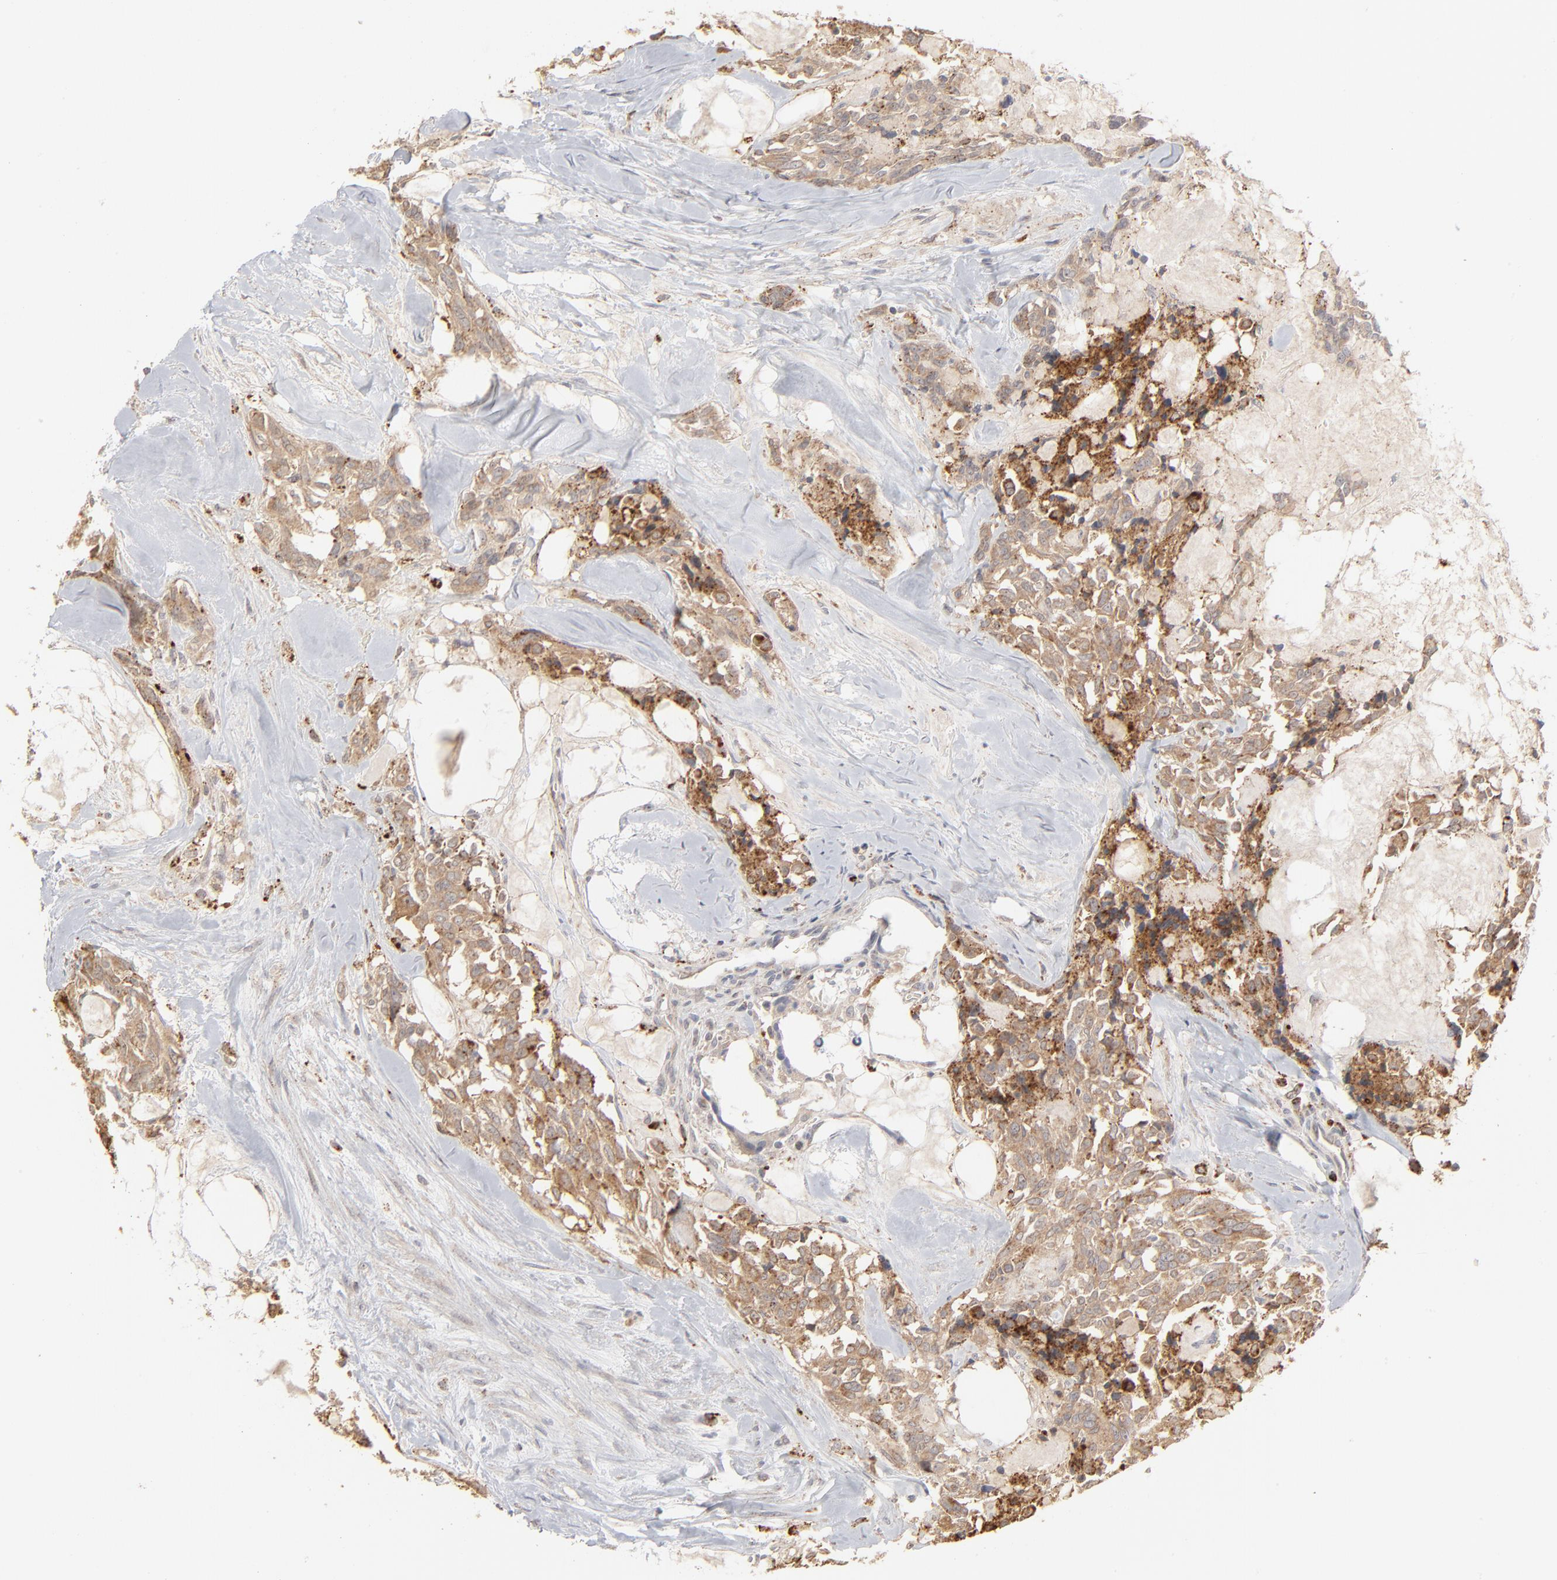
{"staining": {"intensity": "moderate", "quantity": ">75%", "location": "cytoplasmic/membranous"}, "tissue": "thyroid cancer", "cell_type": "Tumor cells", "image_type": "cancer", "snomed": [{"axis": "morphology", "description": "Carcinoma, NOS"}, {"axis": "morphology", "description": "Carcinoid, malignant, NOS"}, {"axis": "topography", "description": "Thyroid gland"}], "caption": "Moderate cytoplasmic/membranous protein positivity is identified in approximately >75% of tumor cells in carcinoma (thyroid). Using DAB (3,3'-diaminobenzidine) (brown) and hematoxylin (blue) stains, captured at high magnification using brightfield microscopy.", "gene": "POMT2", "patient": {"sex": "male", "age": 33}}